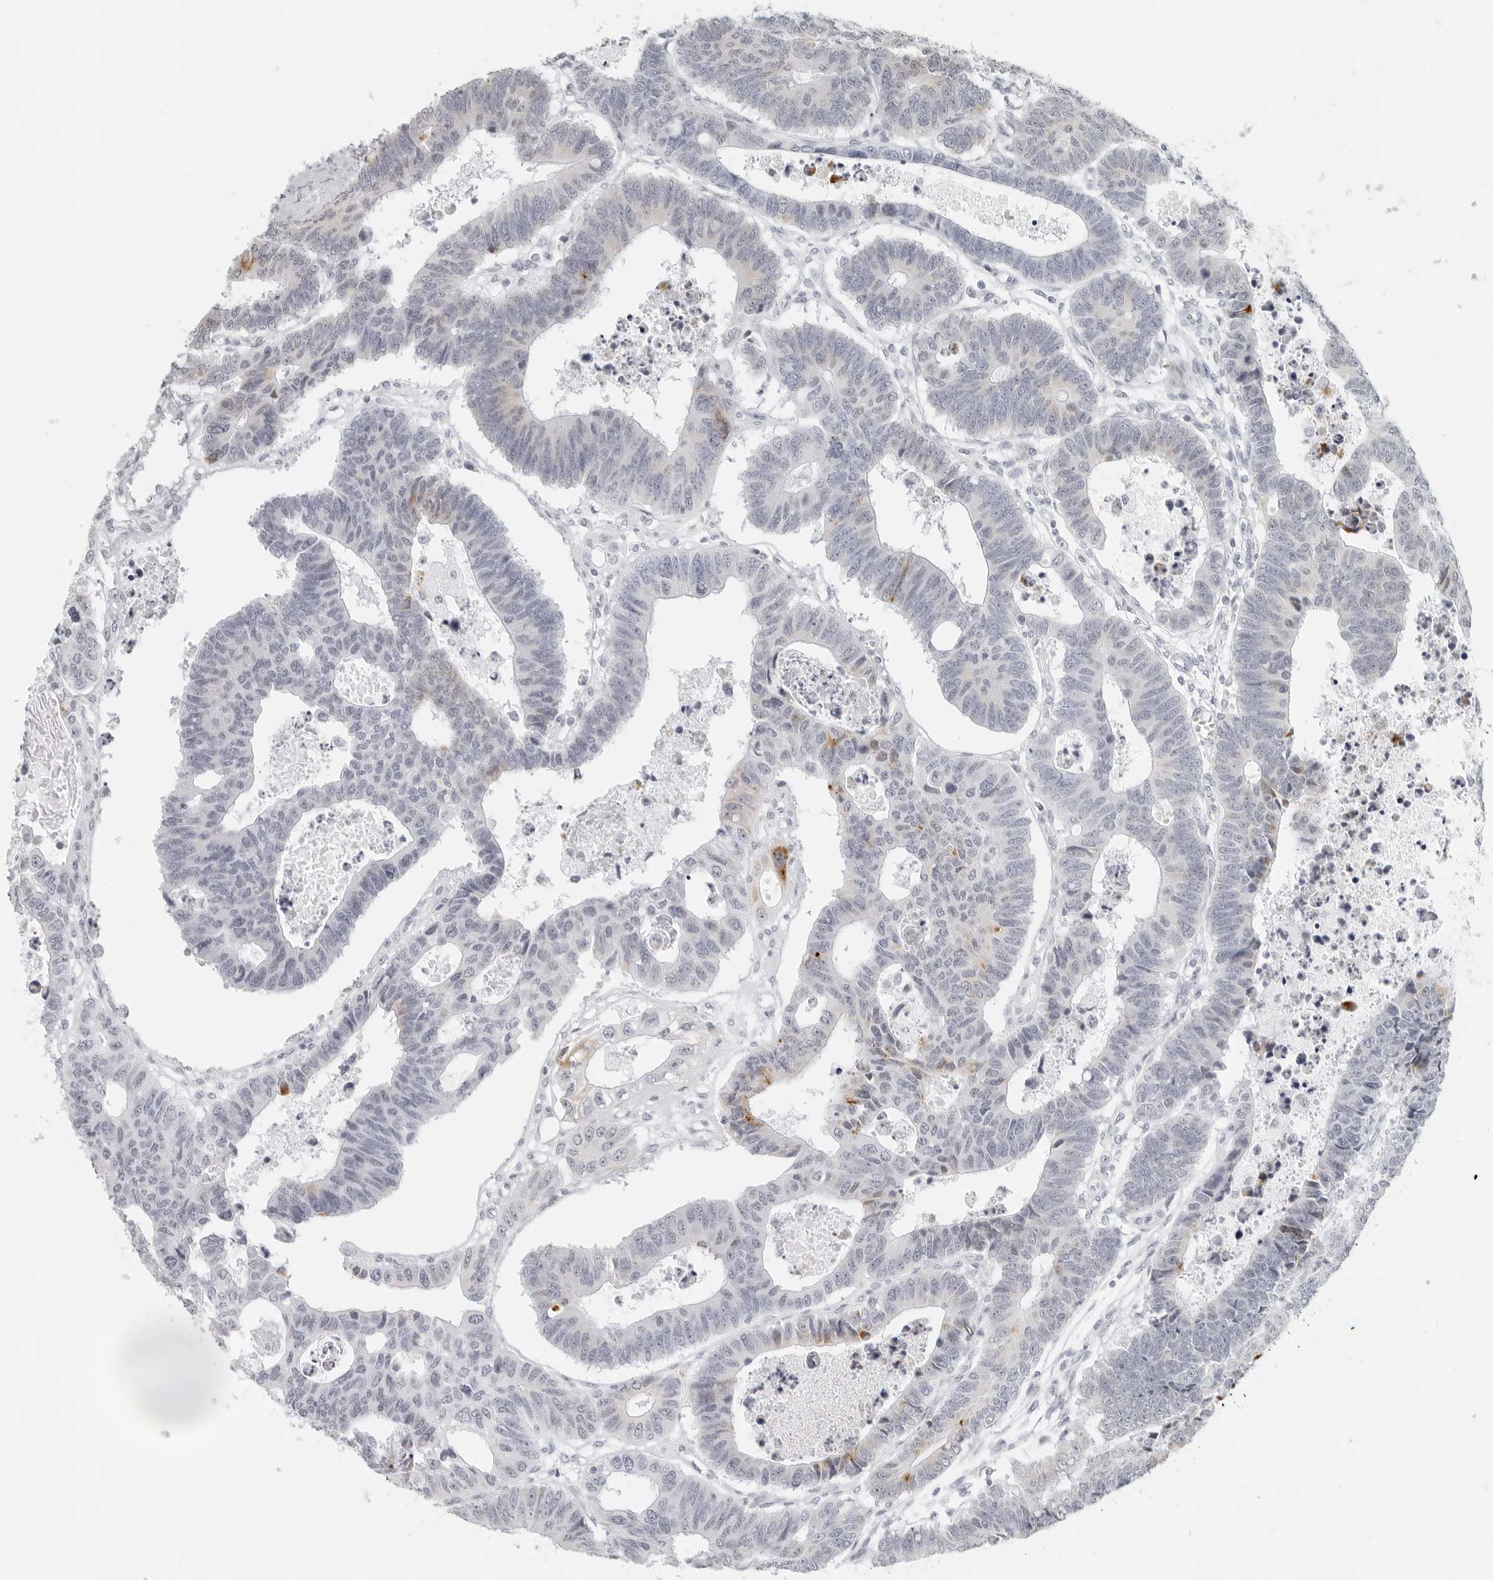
{"staining": {"intensity": "moderate", "quantity": "<25%", "location": "cytoplasmic/membranous"}, "tissue": "colorectal cancer", "cell_type": "Tumor cells", "image_type": "cancer", "snomed": [{"axis": "morphology", "description": "Adenocarcinoma, NOS"}, {"axis": "topography", "description": "Rectum"}], "caption": "Brown immunohistochemical staining in human adenocarcinoma (colorectal) reveals moderate cytoplasmic/membranous expression in about <25% of tumor cells.", "gene": "RPS6KC1", "patient": {"sex": "male", "age": 84}}